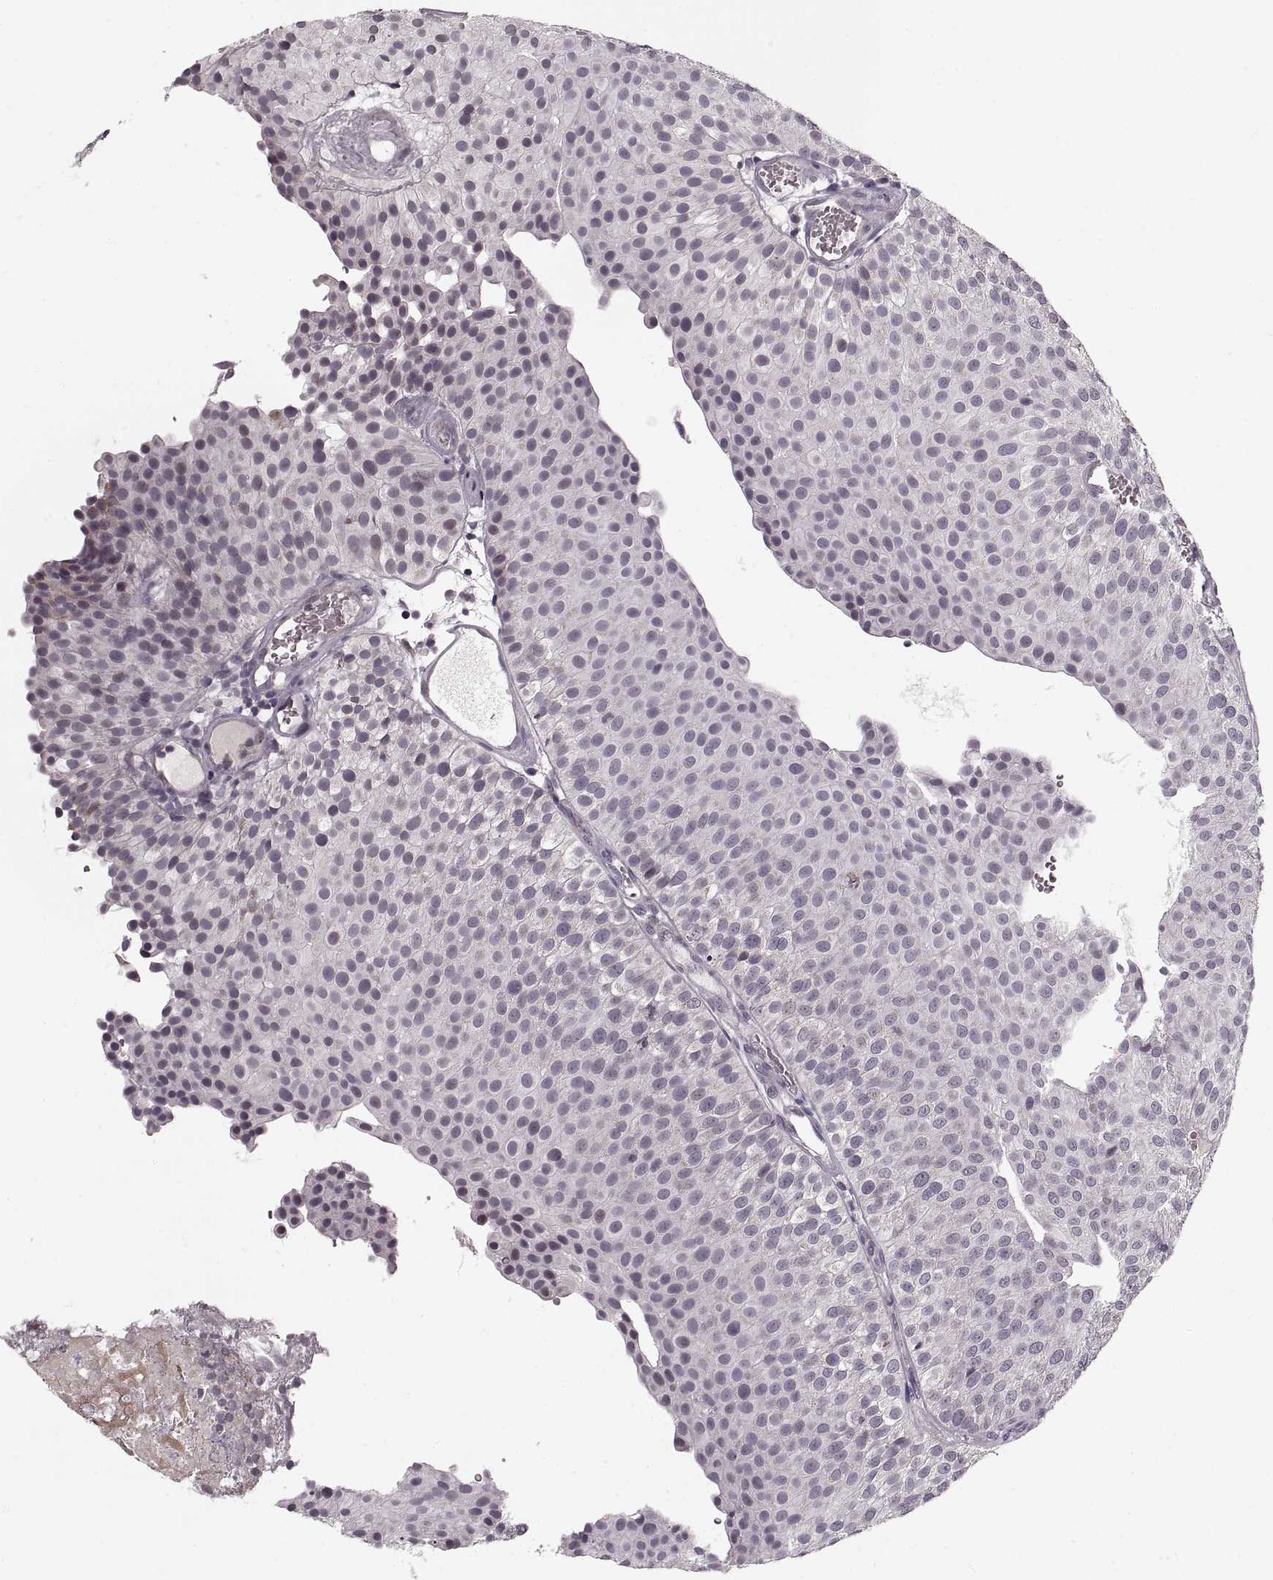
{"staining": {"intensity": "negative", "quantity": "none", "location": "none"}, "tissue": "urothelial cancer", "cell_type": "Tumor cells", "image_type": "cancer", "snomed": [{"axis": "morphology", "description": "Urothelial carcinoma, Low grade"}, {"axis": "topography", "description": "Urinary bladder"}], "caption": "The immunohistochemistry image has no significant expression in tumor cells of urothelial carcinoma (low-grade) tissue.", "gene": "ASIC3", "patient": {"sex": "female", "age": 87}}